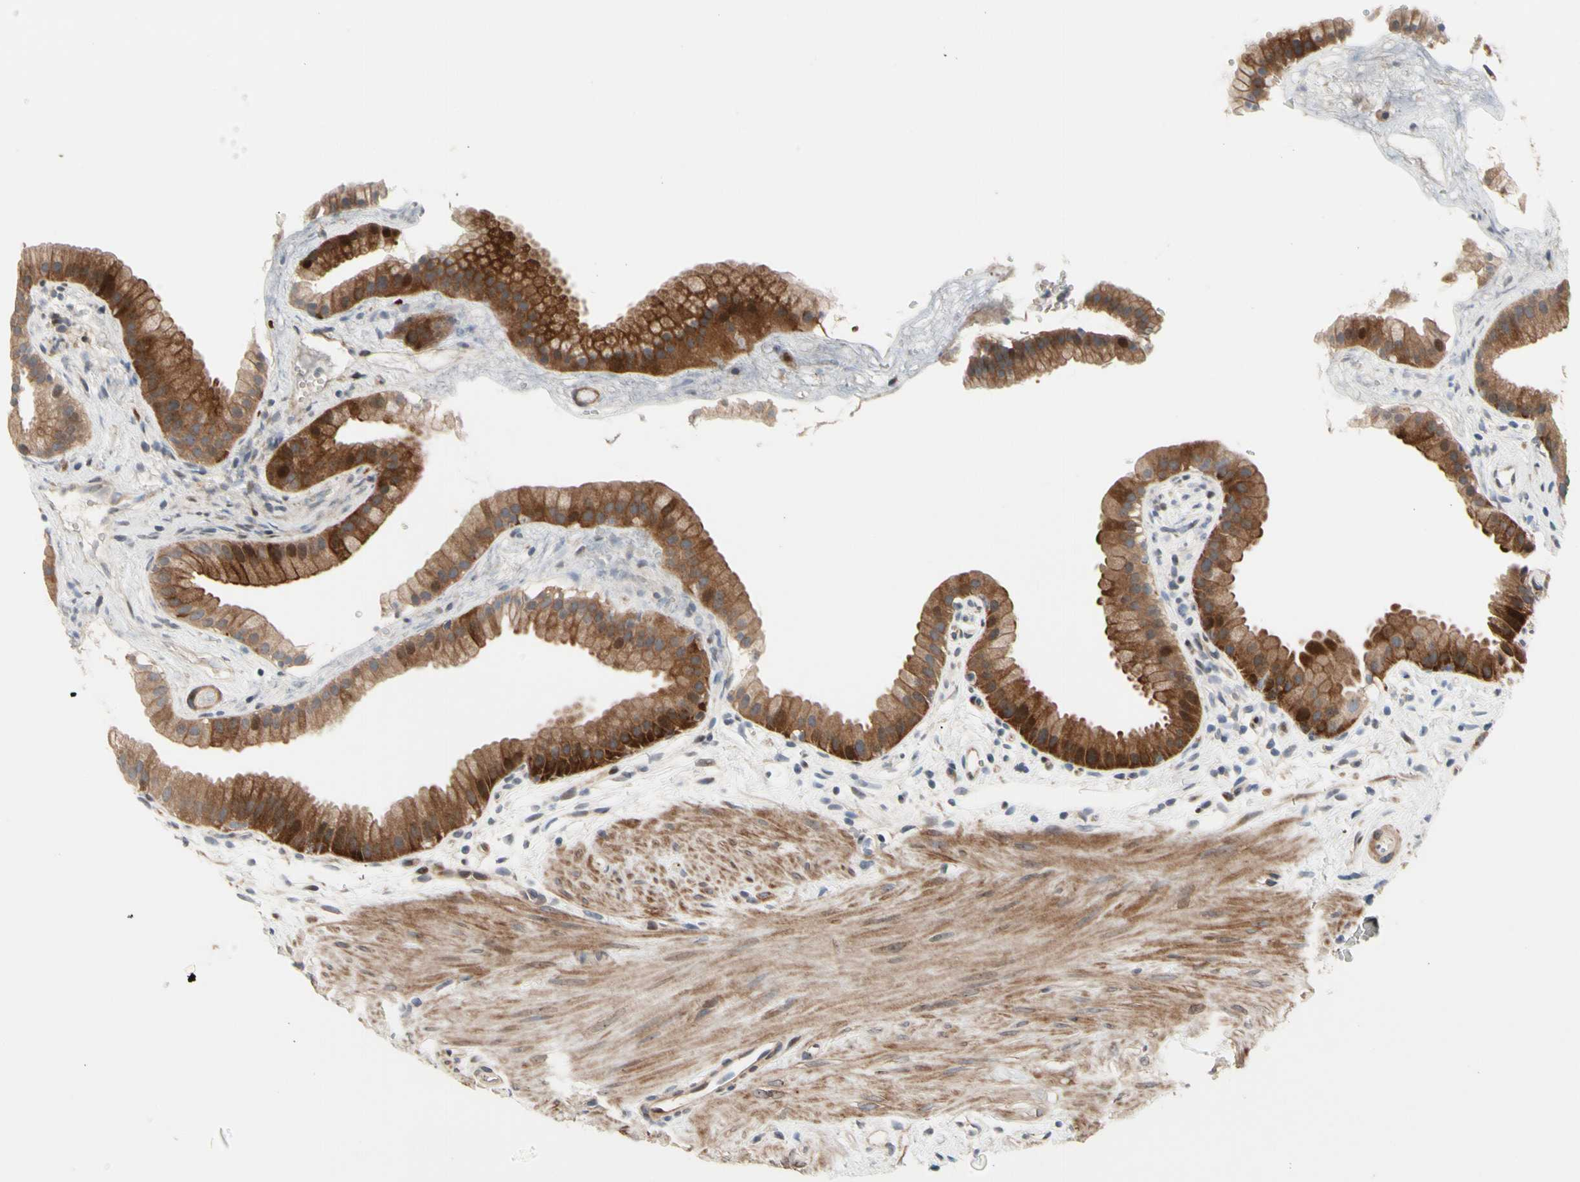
{"staining": {"intensity": "strong", "quantity": ">75%", "location": "cytoplasmic/membranous"}, "tissue": "gallbladder", "cell_type": "Glandular cells", "image_type": "normal", "snomed": [{"axis": "morphology", "description": "Normal tissue, NOS"}, {"axis": "topography", "description": "Gallbladder"}], "caption": "DAB (3,3'-diaminobenzidine) immunohistochemical staining of unremarkable gallbladder demonstrates strong cytoplasmic/membranous protein staining in about >75% of glandular cells. (DAB IHC, brown staining for protein, blue staining for nuclei).", "gene": "HMGCR", "patient": {"sex": "female", "age": 64}}